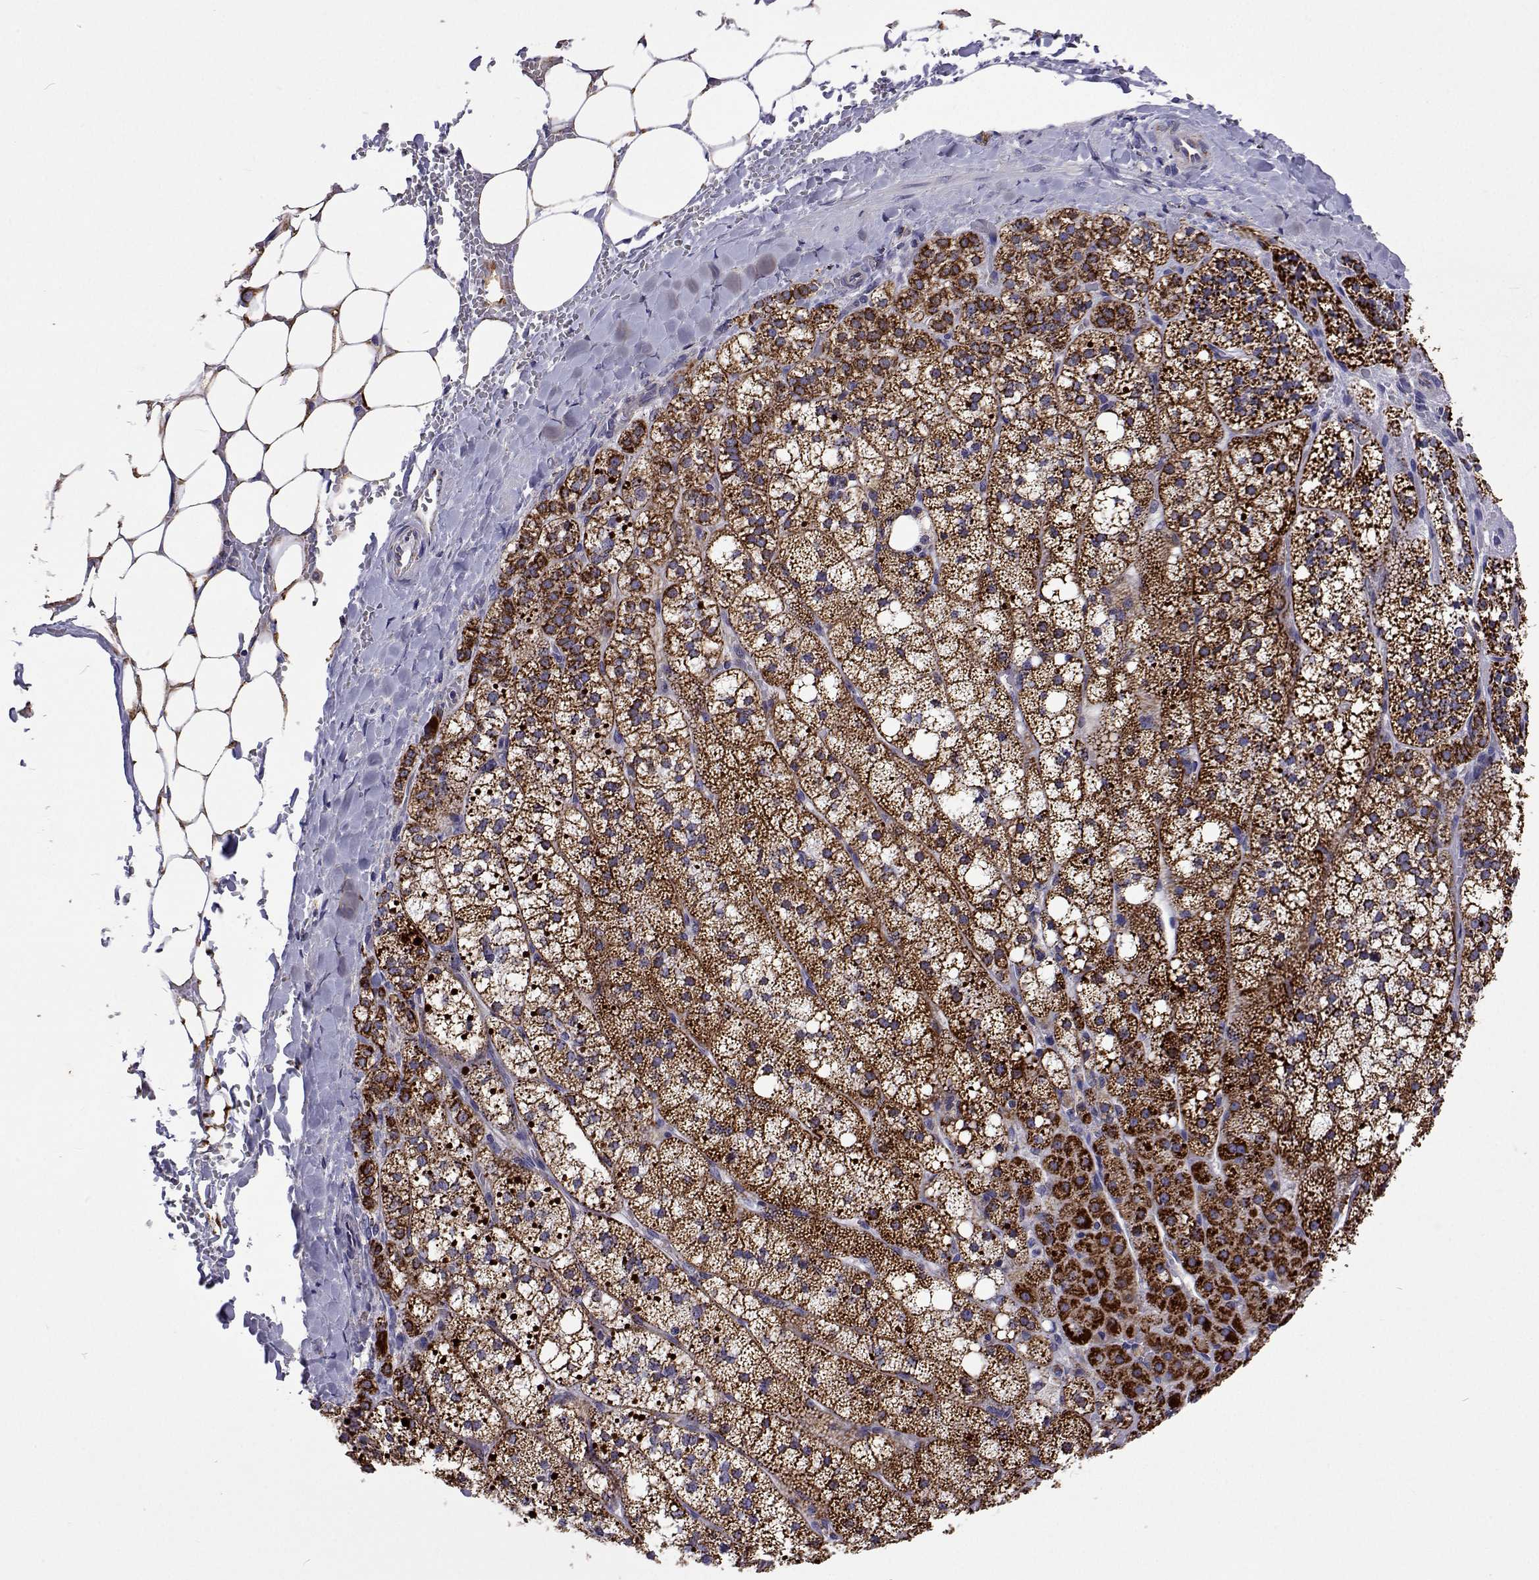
{"staining": {"intensity": "strong", "quantity": ">75%", "location": "cytoplasmic/membranous"}, "tissue": "adrenal gland", "cell_type": "Glandular cells", "image_type": "normal", "snomed": [{"axis": "morphology", "description": "Normal tissue, NOS"}, {"axis": "topography", "description": "Adrenal gland"}], "caption": "Brown immunohistochemical staining in unremarkable adrenal gland exhibits strong cytoplasmic/membranous staining in about >75% of glandular cells. The staining was performed using DAB (3,3'-diaminobenzidine) to visualize the protein expression in brown, while the nuclei were stained in blue with hematoxylin (Magnification: 20x).", "gene": "MCCC2", "patient": {"sex": "male", "age": 53}}